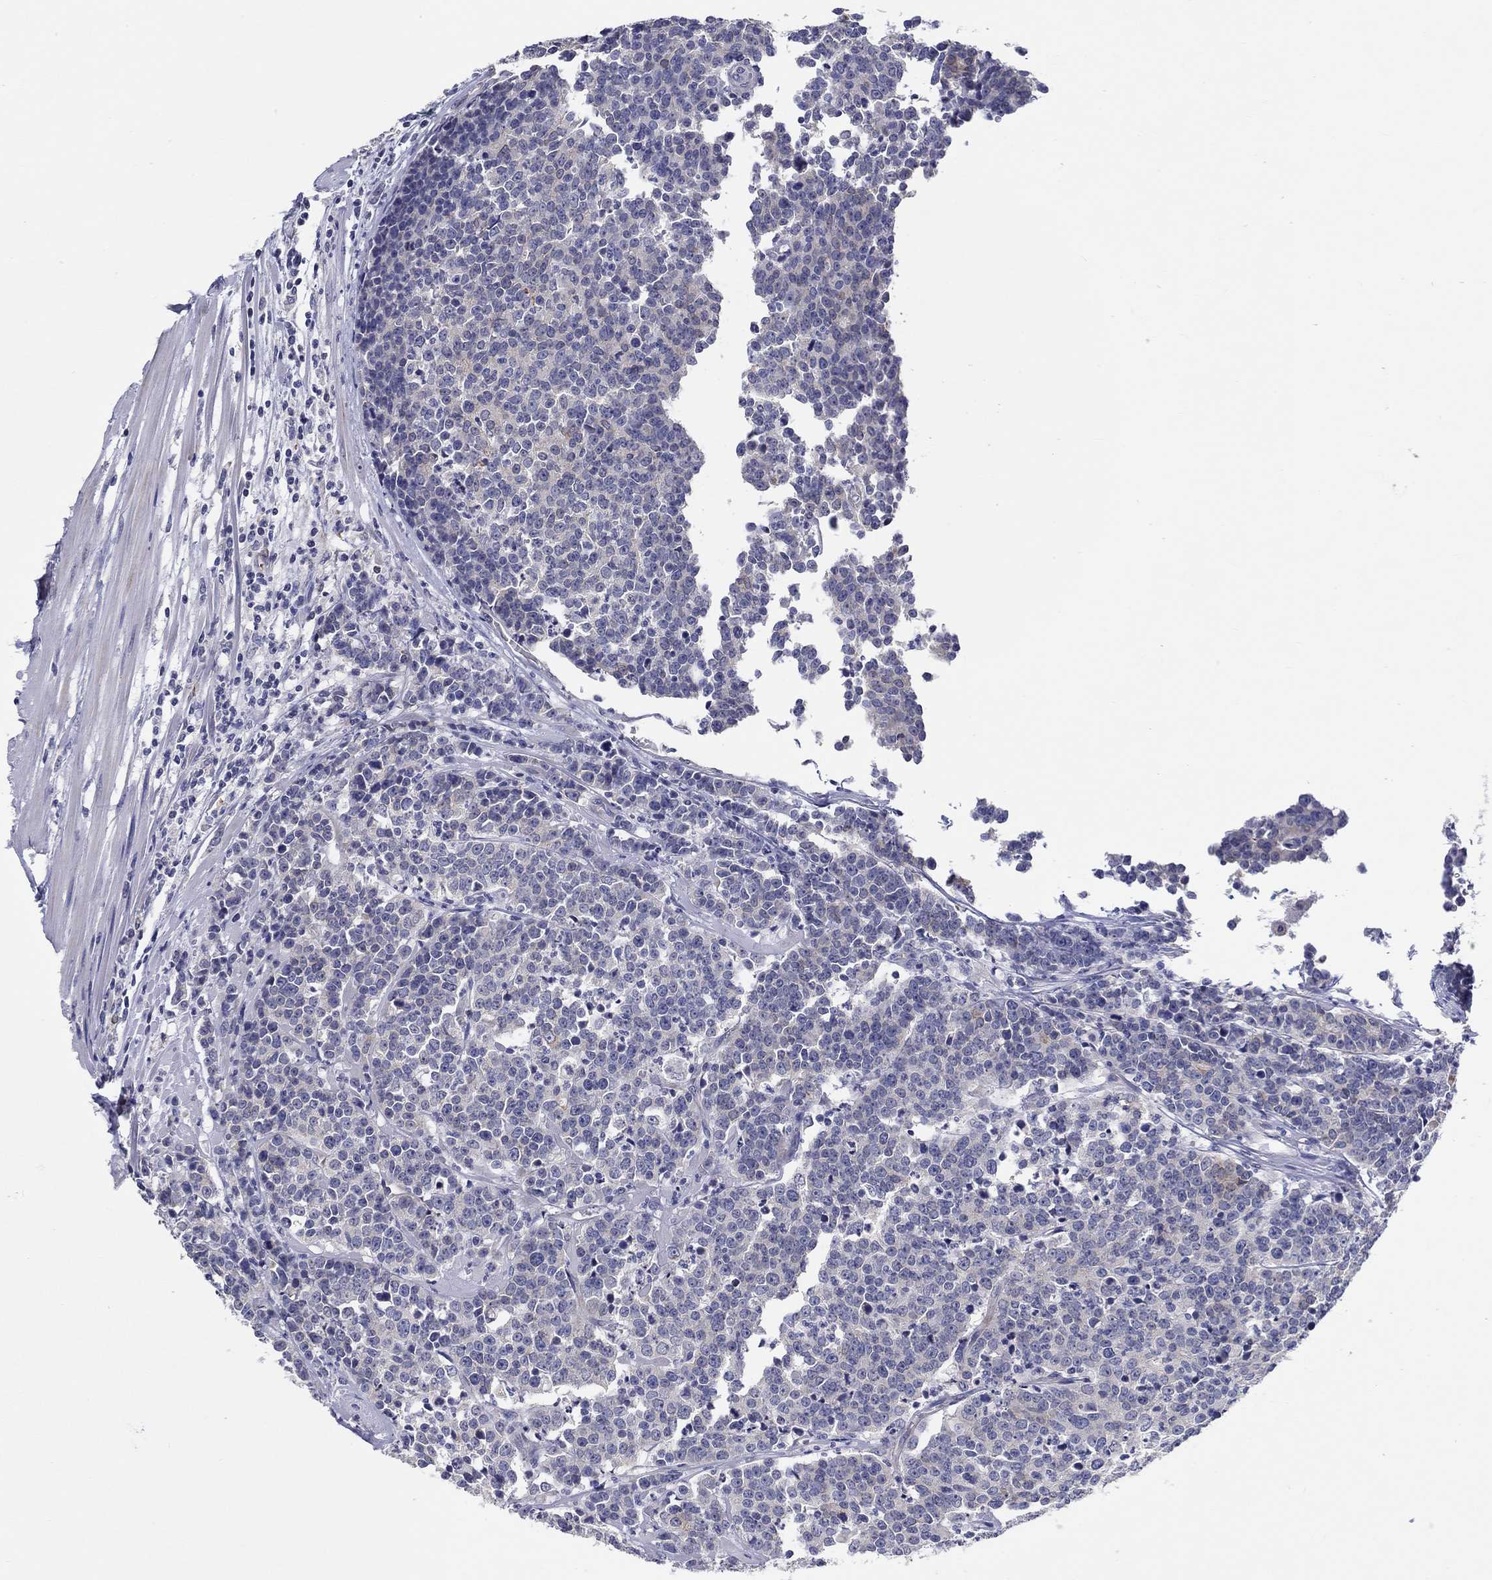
{"staining": {"intensity": "negative", "quantity": "none", "location": "none"}, "tissue": "prostate cancer", "cell_type": "Tumor cells", "image_type": "cancer", "snomed": [{"axis": "morphology", "description": "Adenocarcinoma, NOS"}, {"axis": "topography", "description": "Prostate"}], "caption": "Tumor cells are negative for protein expression in human prostate adenocarcinoma.", "gene": "ERMP1", "patient": {"sex": "male", "age": 67}}